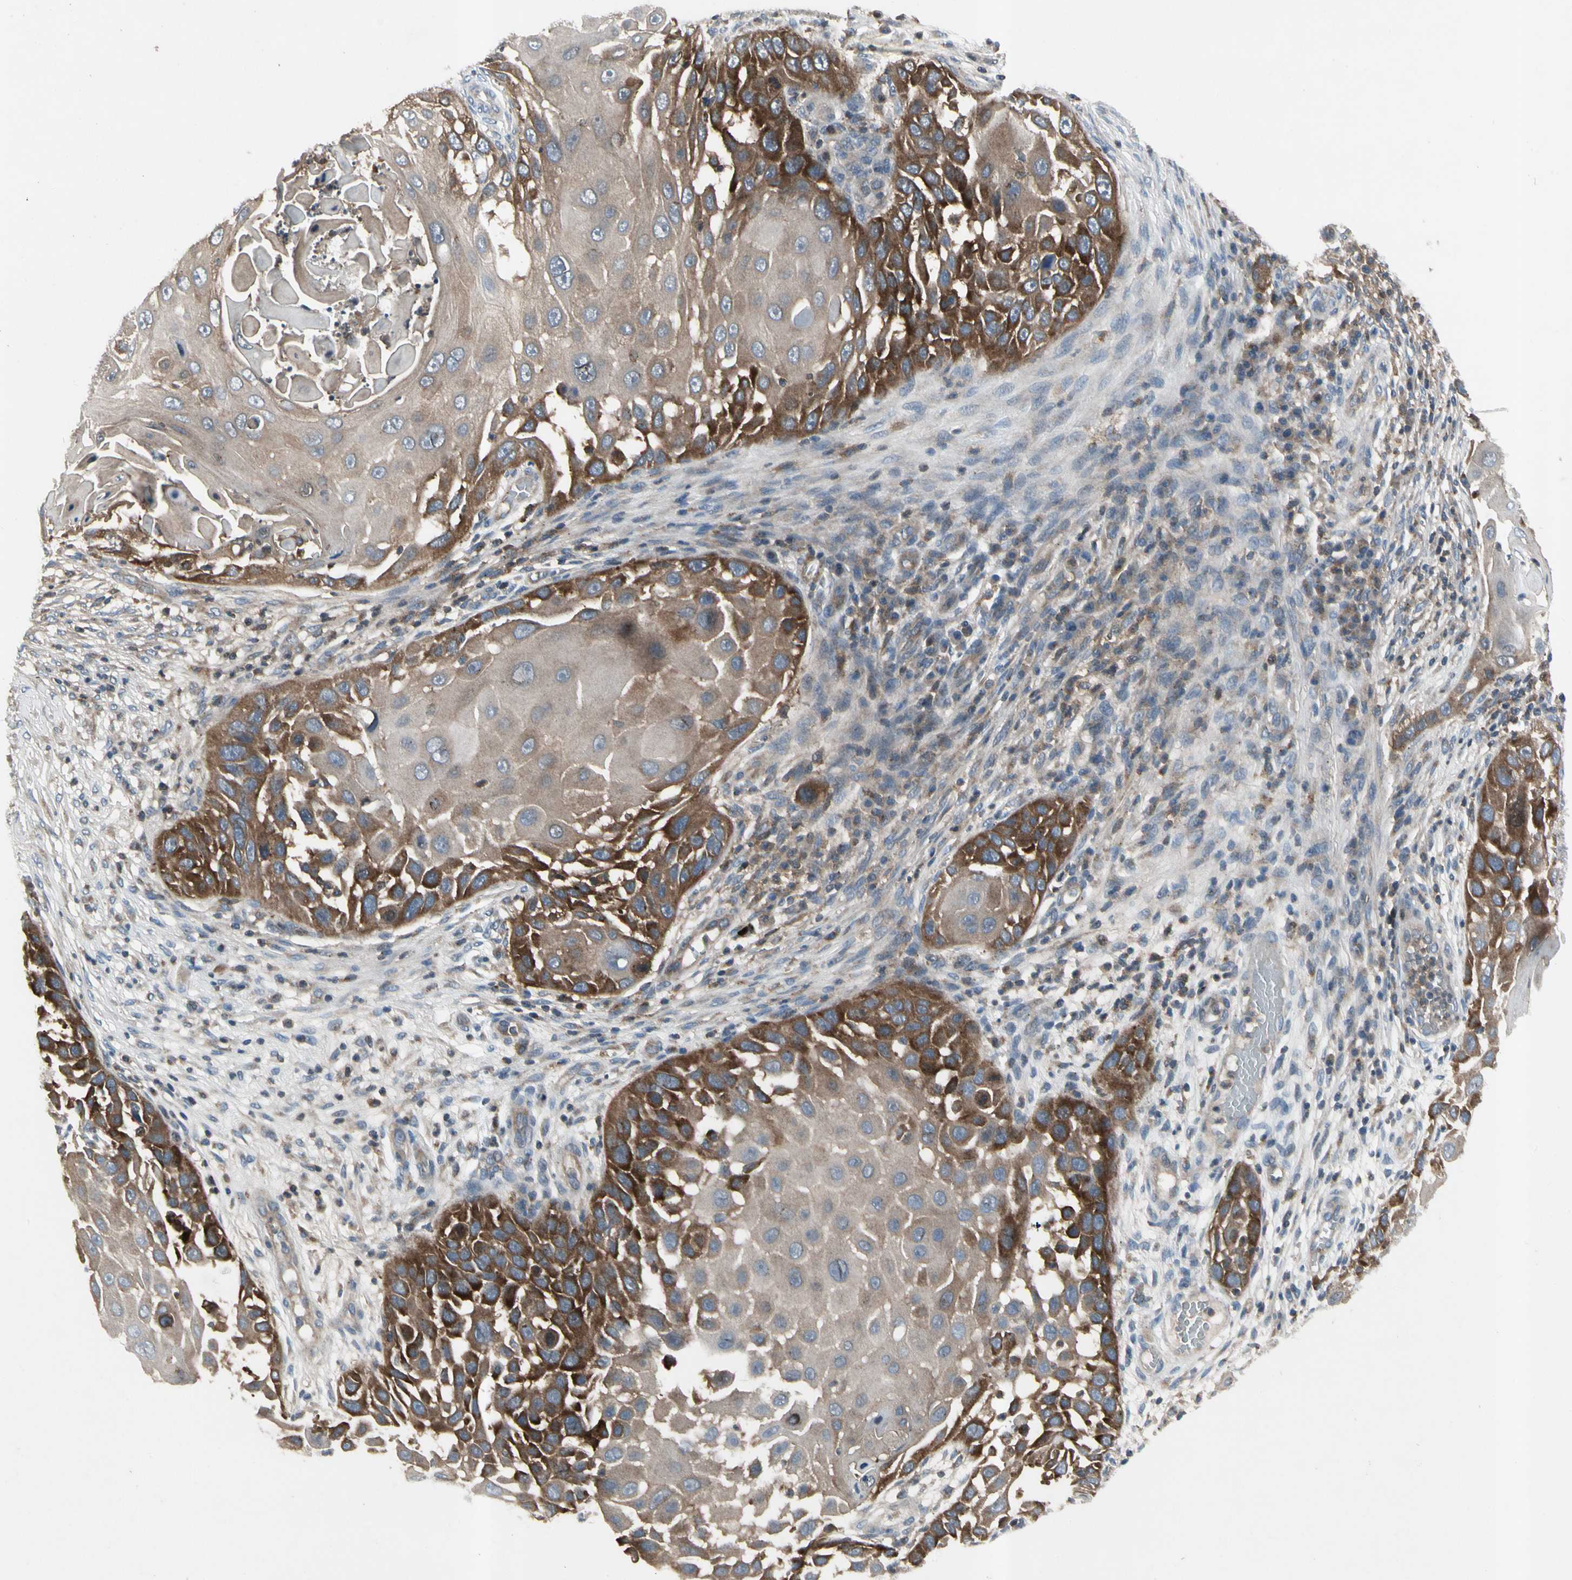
{"staining": {"intensity": "moderate", "quantity": ">75%", "location": "cytoplasmic/membranous"}, "tissue": "skin cancer", "cell_type": "Tumor cells", "image_type": "cancer", "snomed": [{"axis": "morphology", "description": "Squamous cell carcinoma, NOS"}, {"axis": "topography", "description": "Skin"}], "caption": "Human squamous cell carcinoma (skin) stained with a protein marker exhibits moderate staining in tumor cells.", "gene": "NMI", "patient": {"sex": "female", "age": 44}}